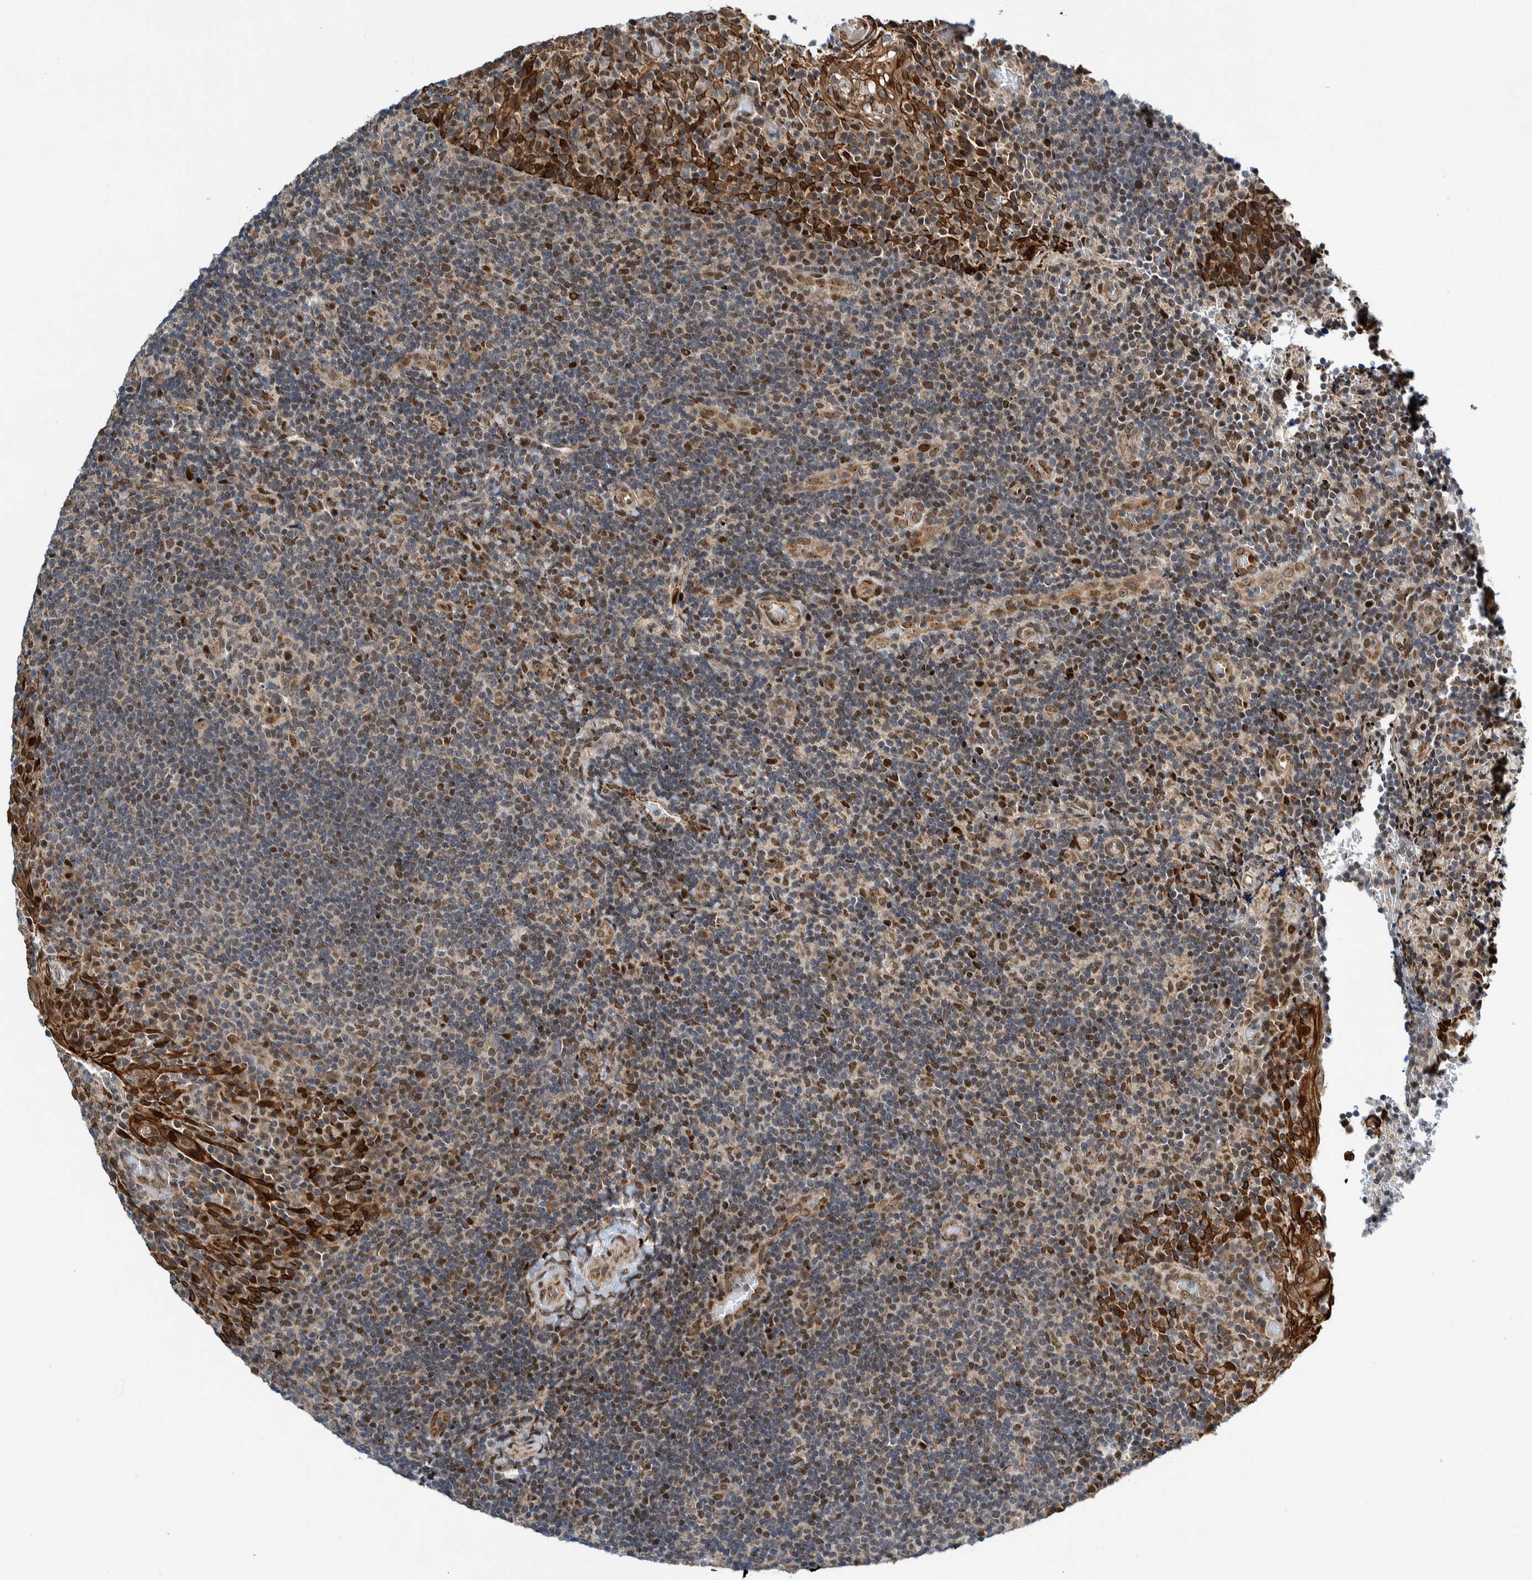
{"staining": {"intensity": "moderate", "quantity": "25%-75%", "location": "nuclear"}, "tissue": "lymphoma", "cell_type": "Tumor cells", "image_type": "cancer", "snomed": [{"axis": "morphology", "description": "Malignant lymphoma, non-Hodgkin's type, High grade"}, {"axis": "topography", "description": "Tonsil"}], "caption": "Lymphoma tissue demonstrates moderate nuclear expression in about 25%-75% of tumor cells The protein of interest is stained brown, and the nuclei are stained in blue (DAB (3,3'-diaminobenzidine) IHC with brightfield microscopy, high magnification).", "gene": "CCDC57", "patient": {"sex": "female", "age": 36}}